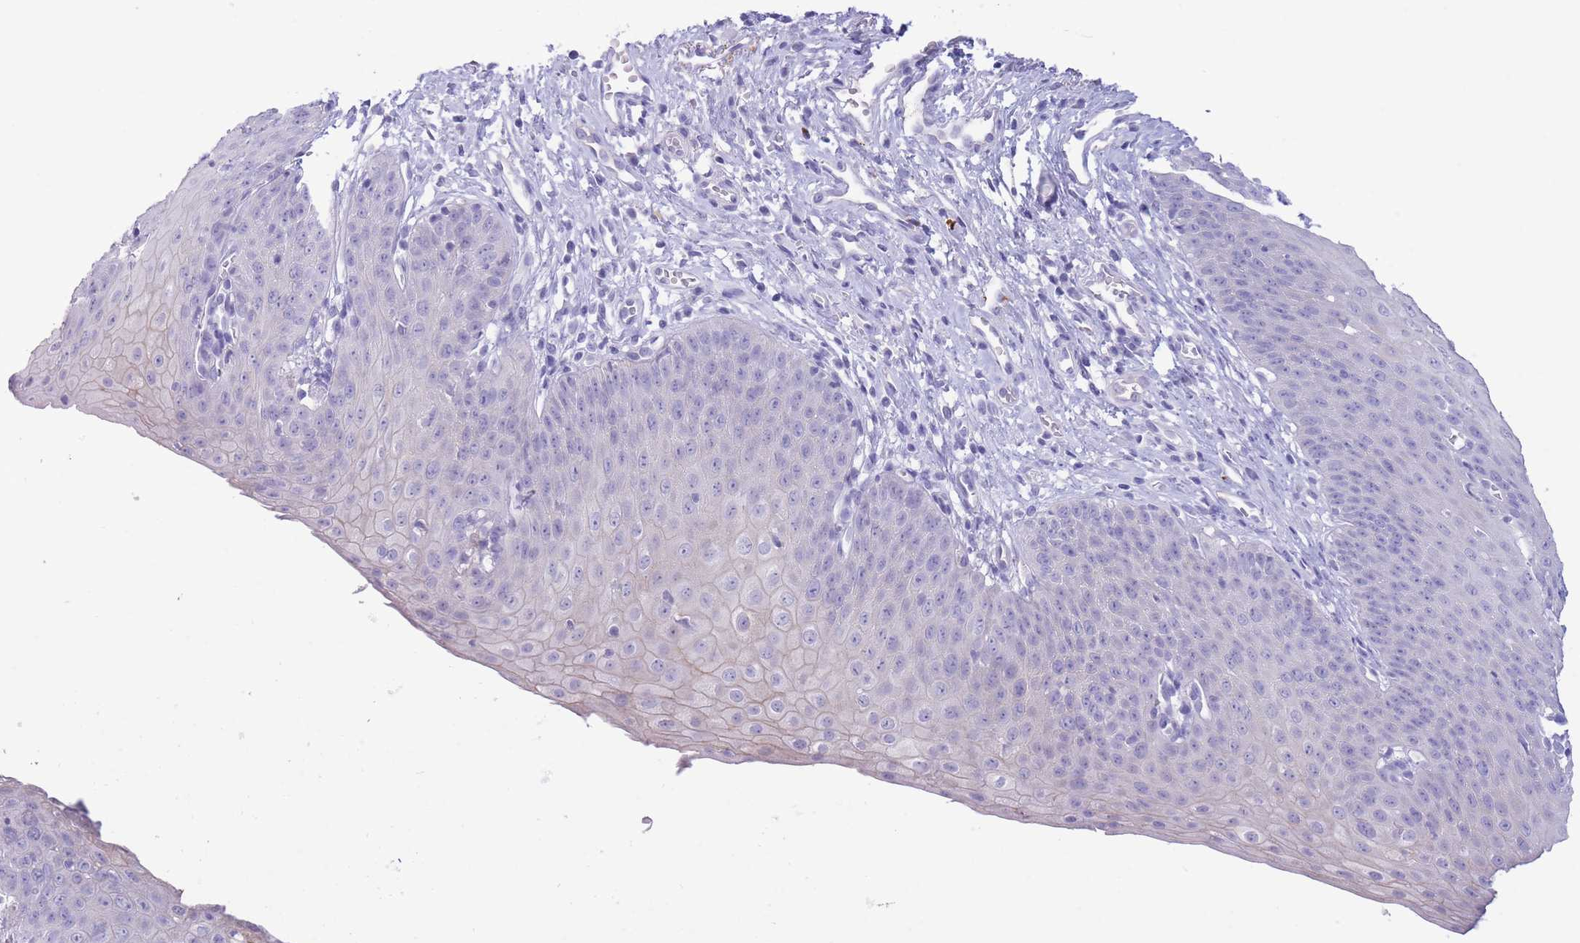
{"staining": {"intensity": "weak", "quantity": "<25%", "location": "cytoplasmic/membranous"}, "tissue": "esophagus", "cell_type": "Squamous epithelial cells", "image_type": "normal", "snomed": [{"axis": "morphology", "description": "Normal tissue, NOS"}, {"axis": "topography", "description": "Esophagus"}], "caption": "An IHC photomicrograph of unremarkable esophagus is shown. There is no staining in squamous epithelial cells of esophagus. Nuclei are stained in blue.", "gene": "ASAP3", "patient": {"sex": "male", "age": 71}}